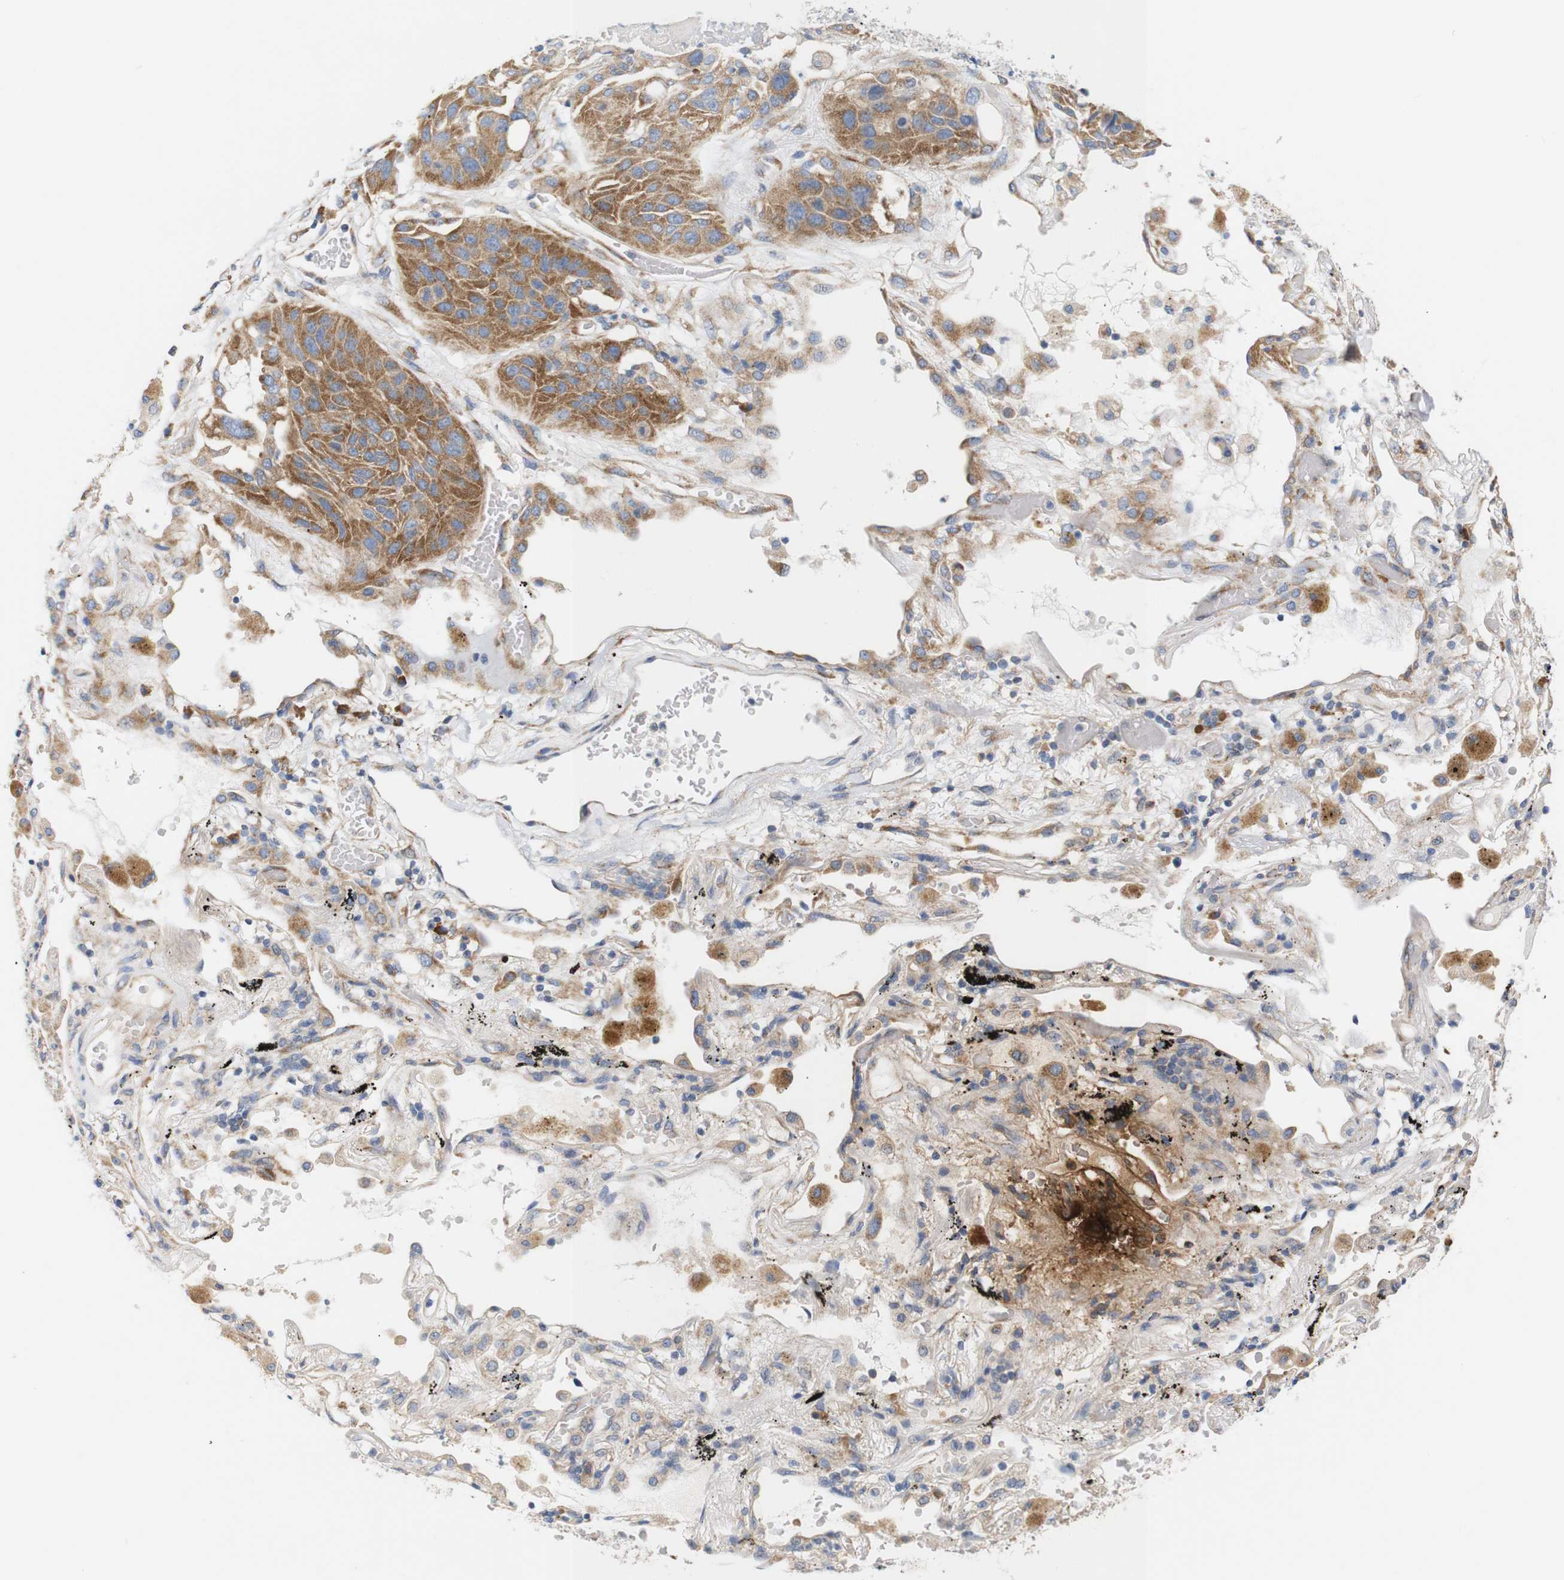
{"staining": {"intensity": "strong", "quantity": ">75%", "location": "cytoplasmic/membranous"}, "tissue": "lung cancer", "cell_type": "Tumor cells", "image_type": "cancer", "snomed": [{"axis": "morphology", "description": "Squamous cell carcinoma, NOS"}, {"axis": "topography", "description": "Lung"}], "caption": "Squamous cell carcinoma (lung) stained with a brown dye reveals strong cytoplasmic/membranous positive staining in about >75% of tumor cells.", "gene": "TRIM5", "patient": {"sex": "male", "age": 57}}